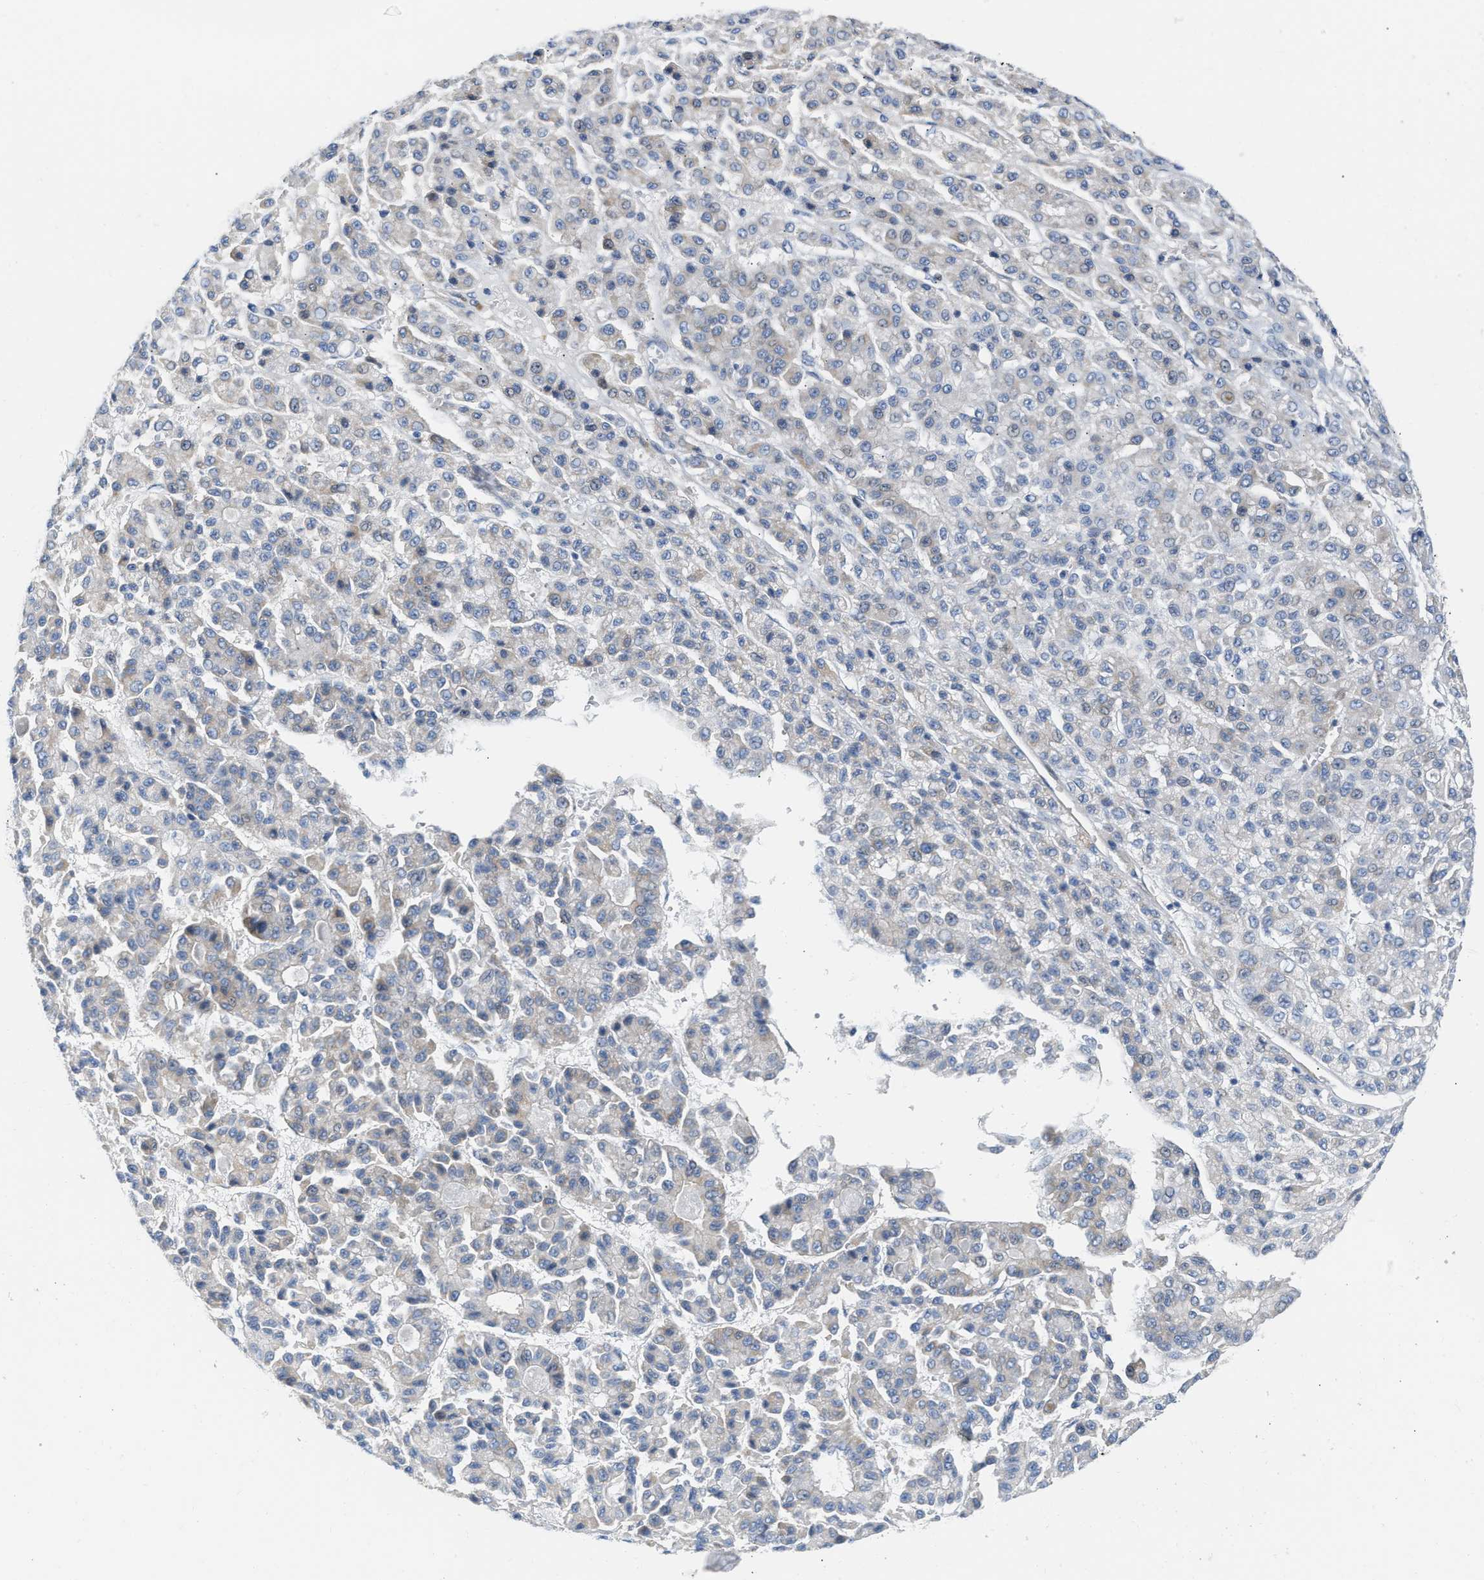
{"staining": {"intensity": "negative", "quantity": "none", "location": "none"}, "tissue": "liver cancer", "cell_type": "Tumor cells", "image_type": "cancer", "snomed": [{"axis": "morphology", "description": "Carcinoma, Hepatocellular, NOS"}, {"axis": "topography", "description": "Liver"}], "caption": "Immunohistochemical staining of human hepatocellular carcinoma (liver) reveals no significant staining in tumor cells.", "gene": "FHL1", "patient": {"sex": "male", "age": 70}}